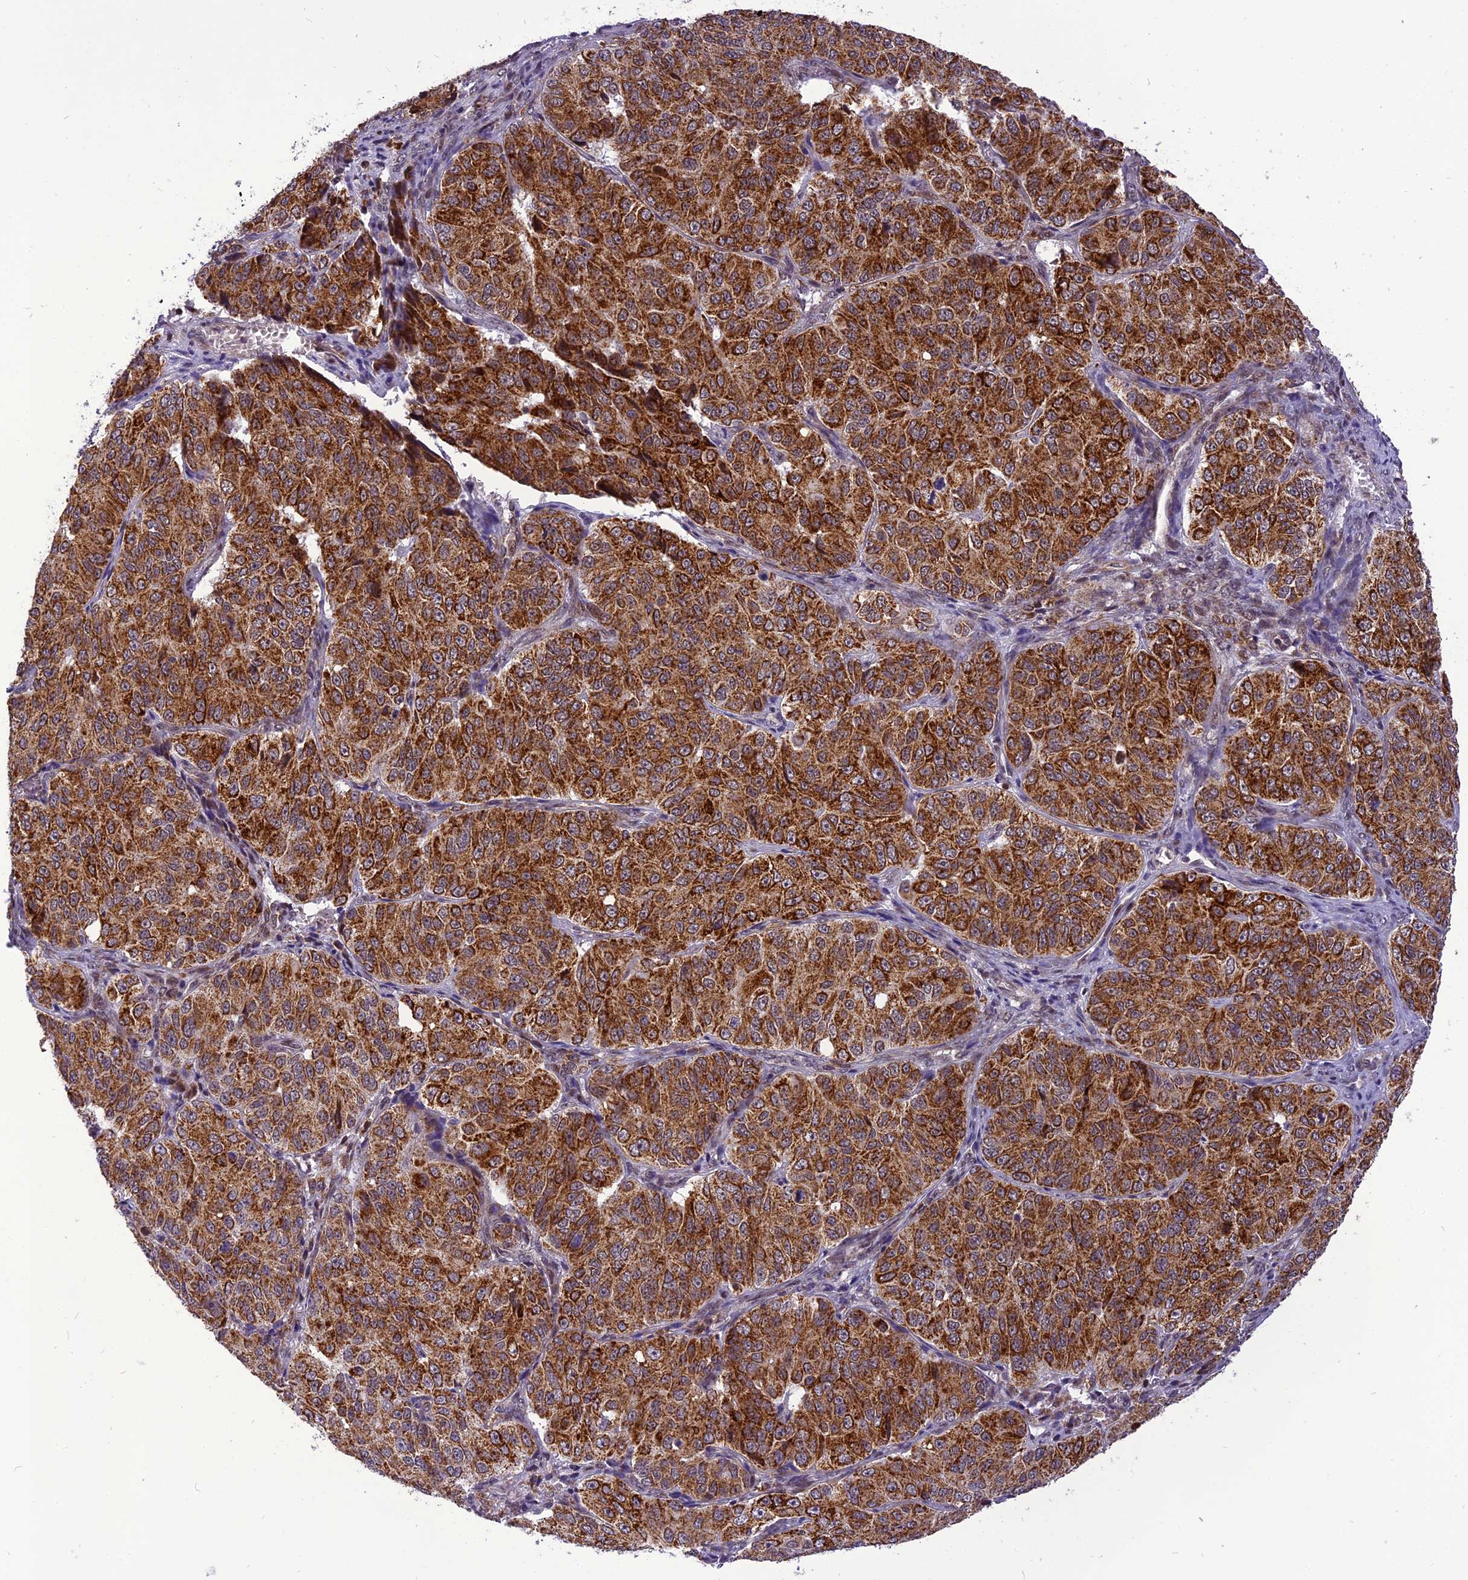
{"staining": {"intensity": "strong", "quantity": ">75%", "location": "cytoplasmic/membranous"}, "tissue": "ovarian cancer", "cell_type": "Tumor cells", "image_type": "cancer", "snomed": [{"axis": "morphology", "description": "Carcinoma, endometroid"}, {"axis": "topography", "description": "Ovary"}], "caption": "Immunohistochemical staining of ovarian endometroid carcinoma demonstrates strong cytoplasmic/membranous protein expression in about >75% of tumor cells.", "gene": "CMC1", "patient": {"sex": "female", "age": 51}}